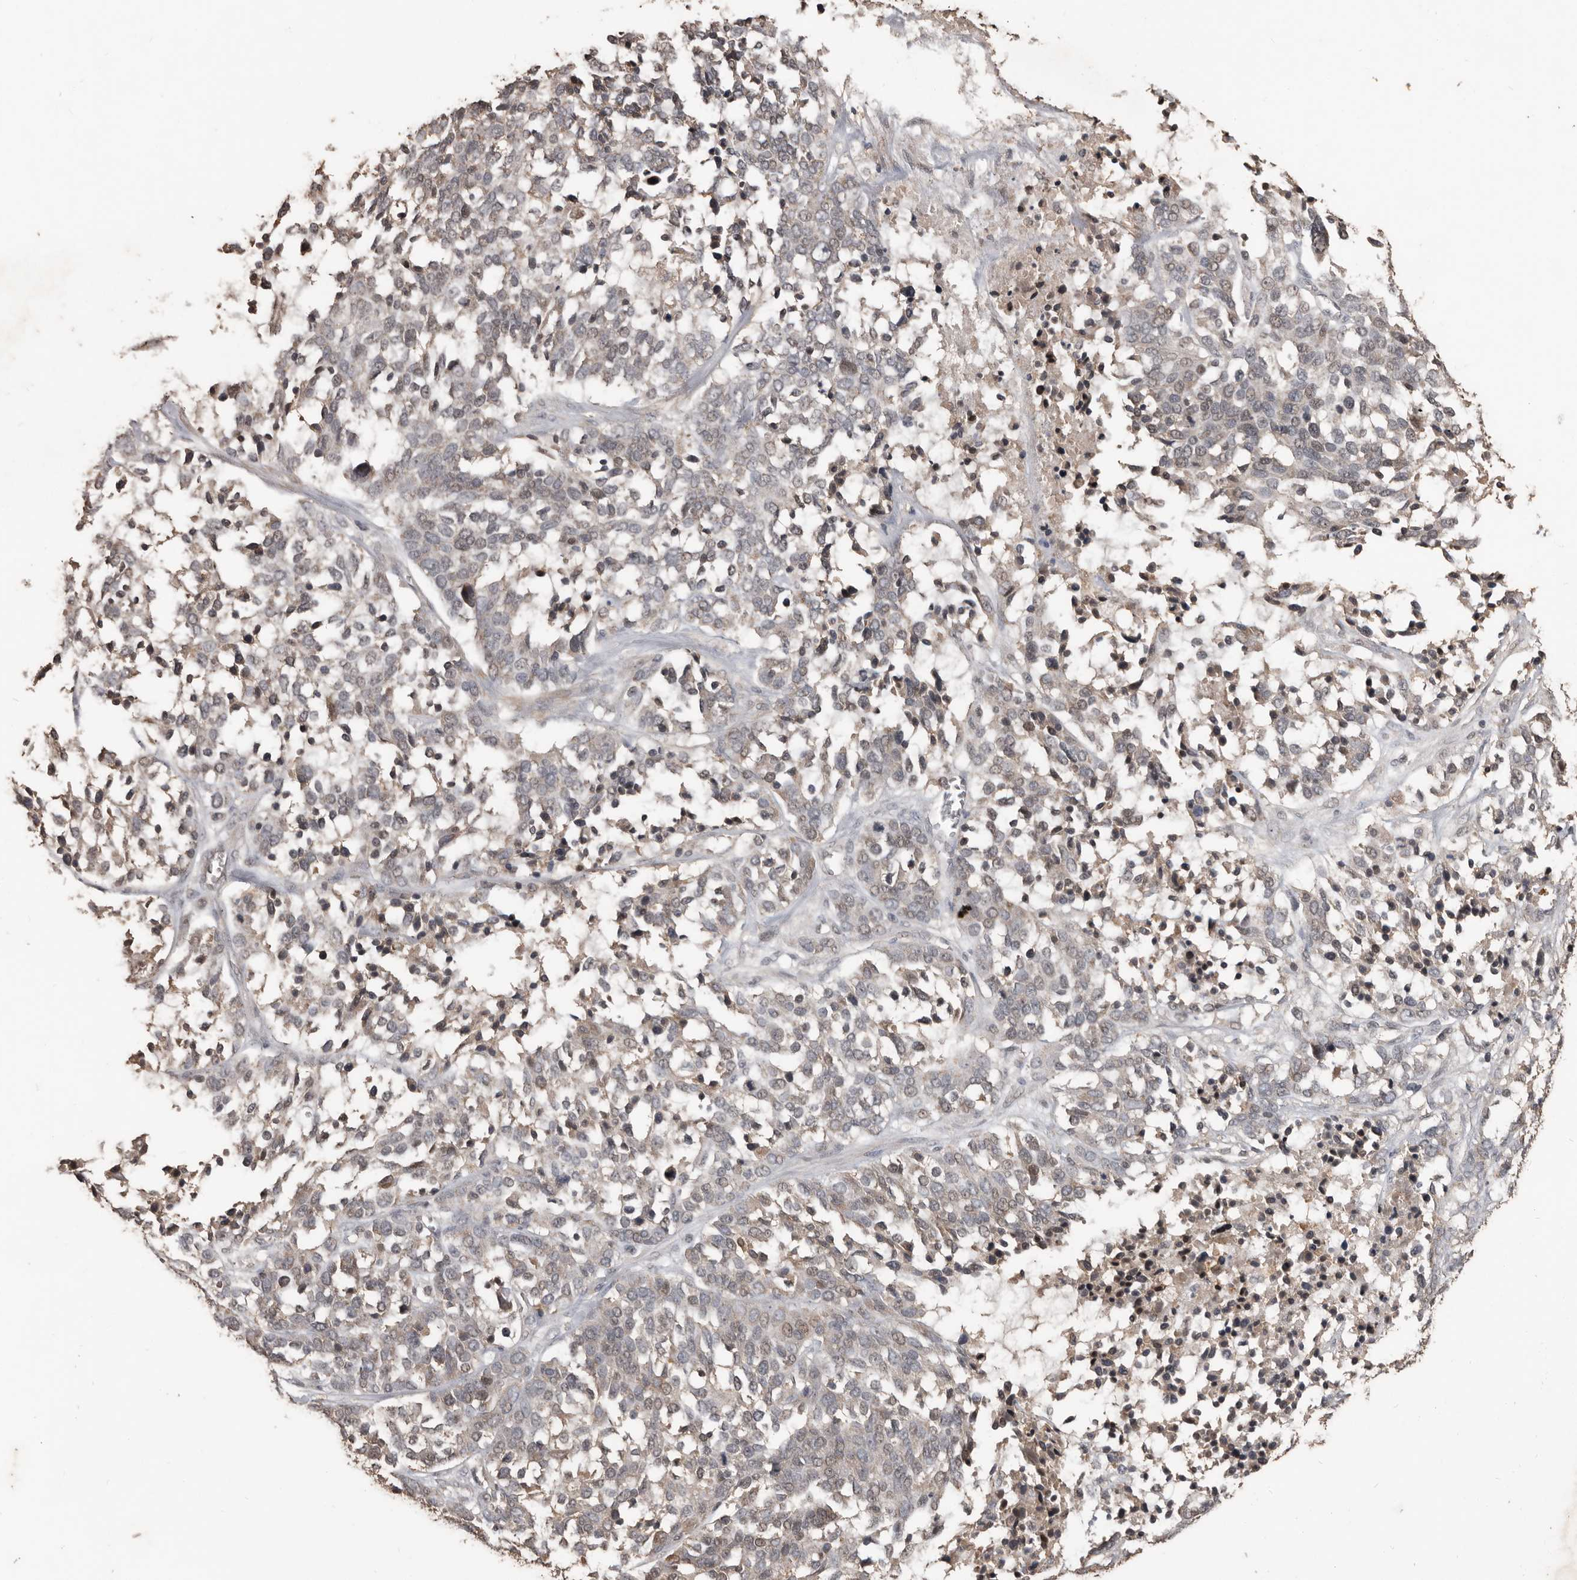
{"staining": {"intensity": "weak", "quantity": "25%-75%", "location": "nuclear"}, "tissue": "ovarian cancer", "cell_type": "Tumor cells", "image_type": "cancer", "snomed": [{"axis": "morphology", "description": "Cystadenocarcinoma, serous, NOS"}, {"axis": "topography", "description": "Ovary"}], "caption": "Protein positivity by immunohistochemistry displays weak nuclear positivity in about 25%-75% of tumor cells in ovarian serous cystadenocarcinoma.", "gene": "BAMBI", "patient": {"sex": "female", "age": 44}}